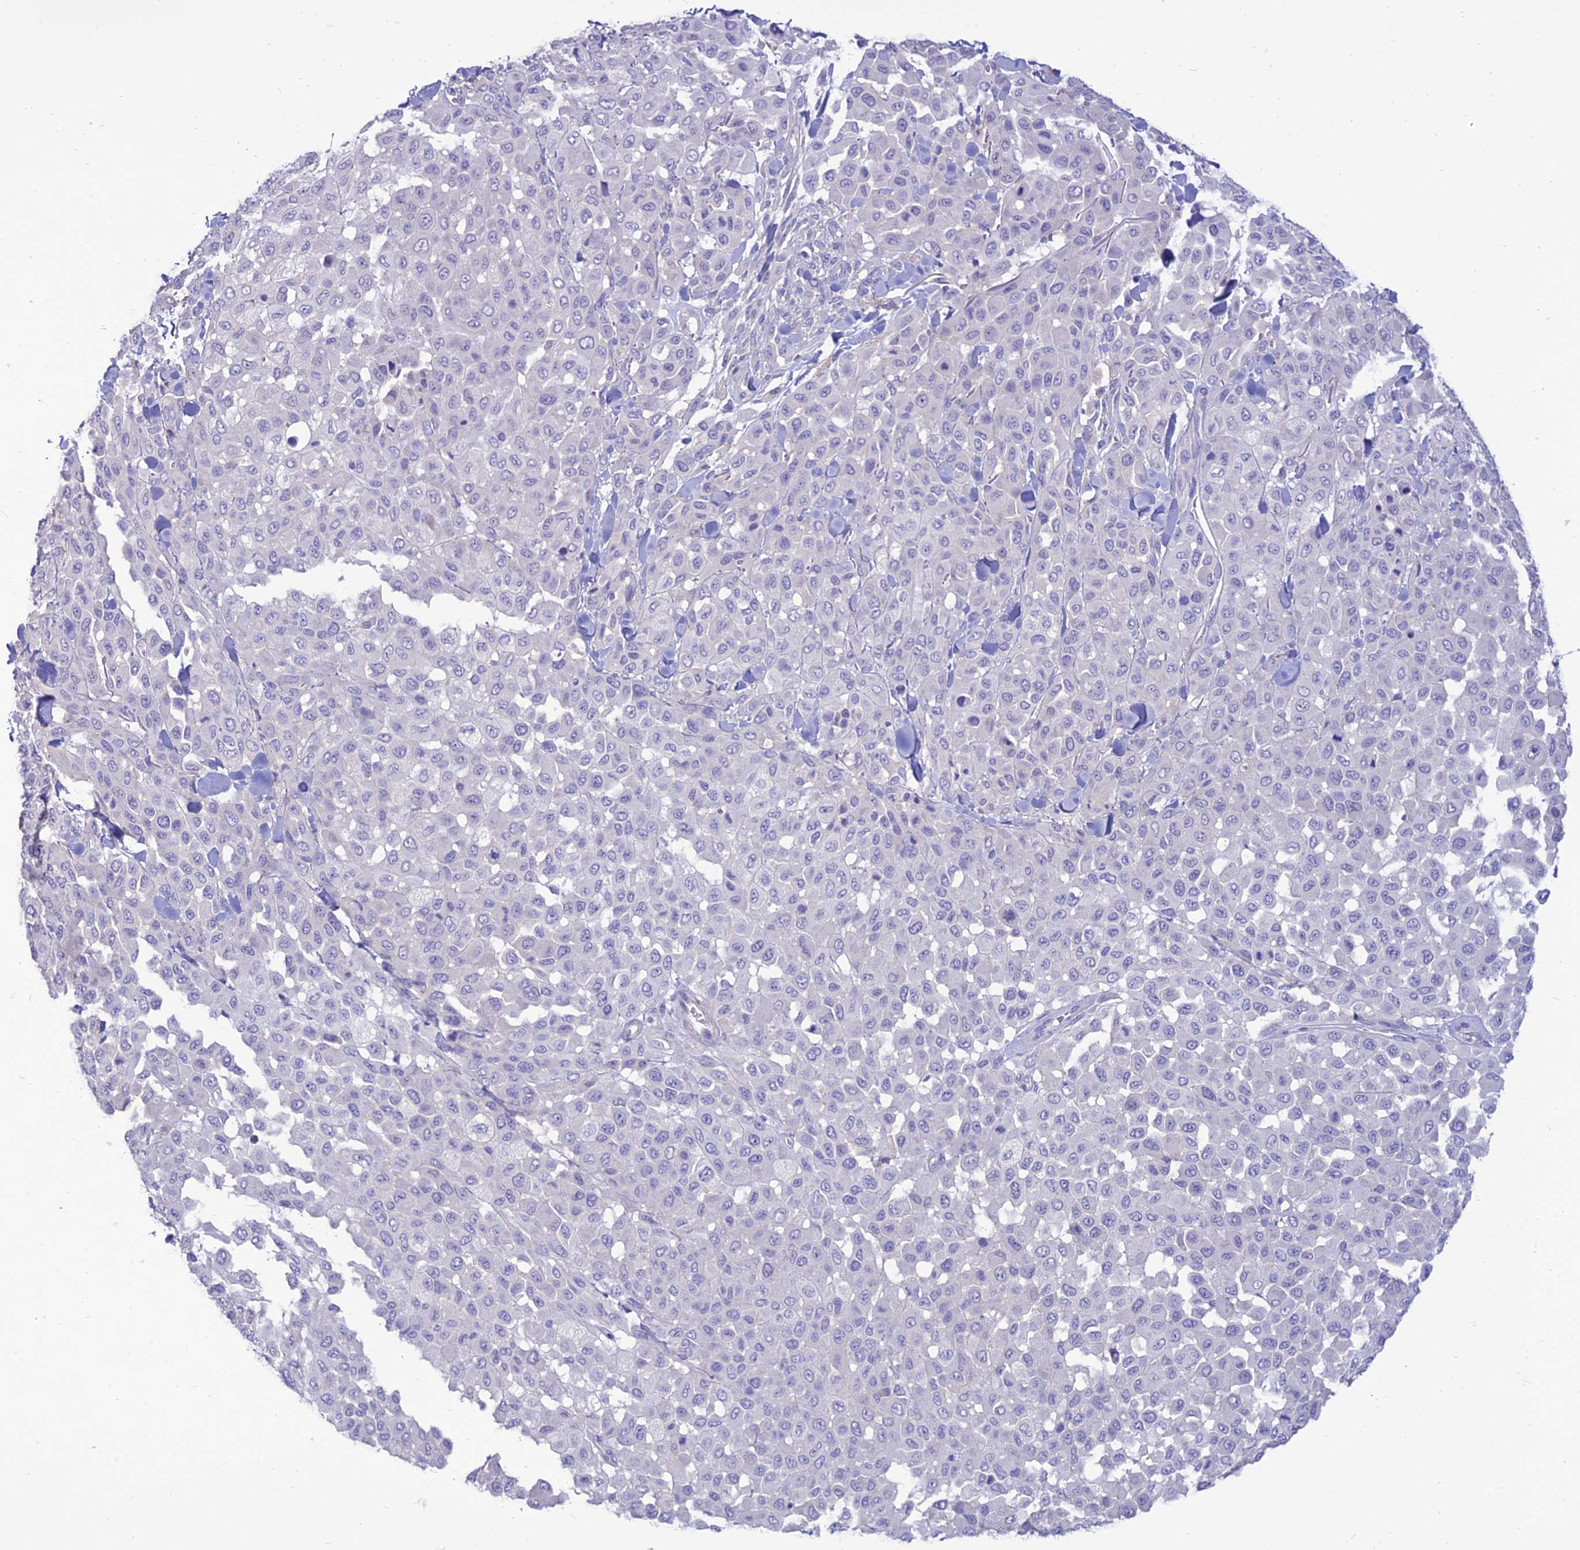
{"staining": {"intensity": "negative", "quantity": "none", "location": "none"}, "tissue": "melanoma", "cell_type": "Tumor cells", "image_type": "cancer", "snomed": [{"axis": "morphology", "description": "Malignant melanoma, Metastatic site"}, {"axis": "topography", "description": "Skin"}], "caption": "Tumor cells show no significant staining in melanoma. The staining was performed using DAB to visualize the protein expression in brown, while the nuclei were stained in blue with hematoxylin (Magnification: 20x).", "gene": "TEKT3", "patient": {"sex": "female", "age": 81}}